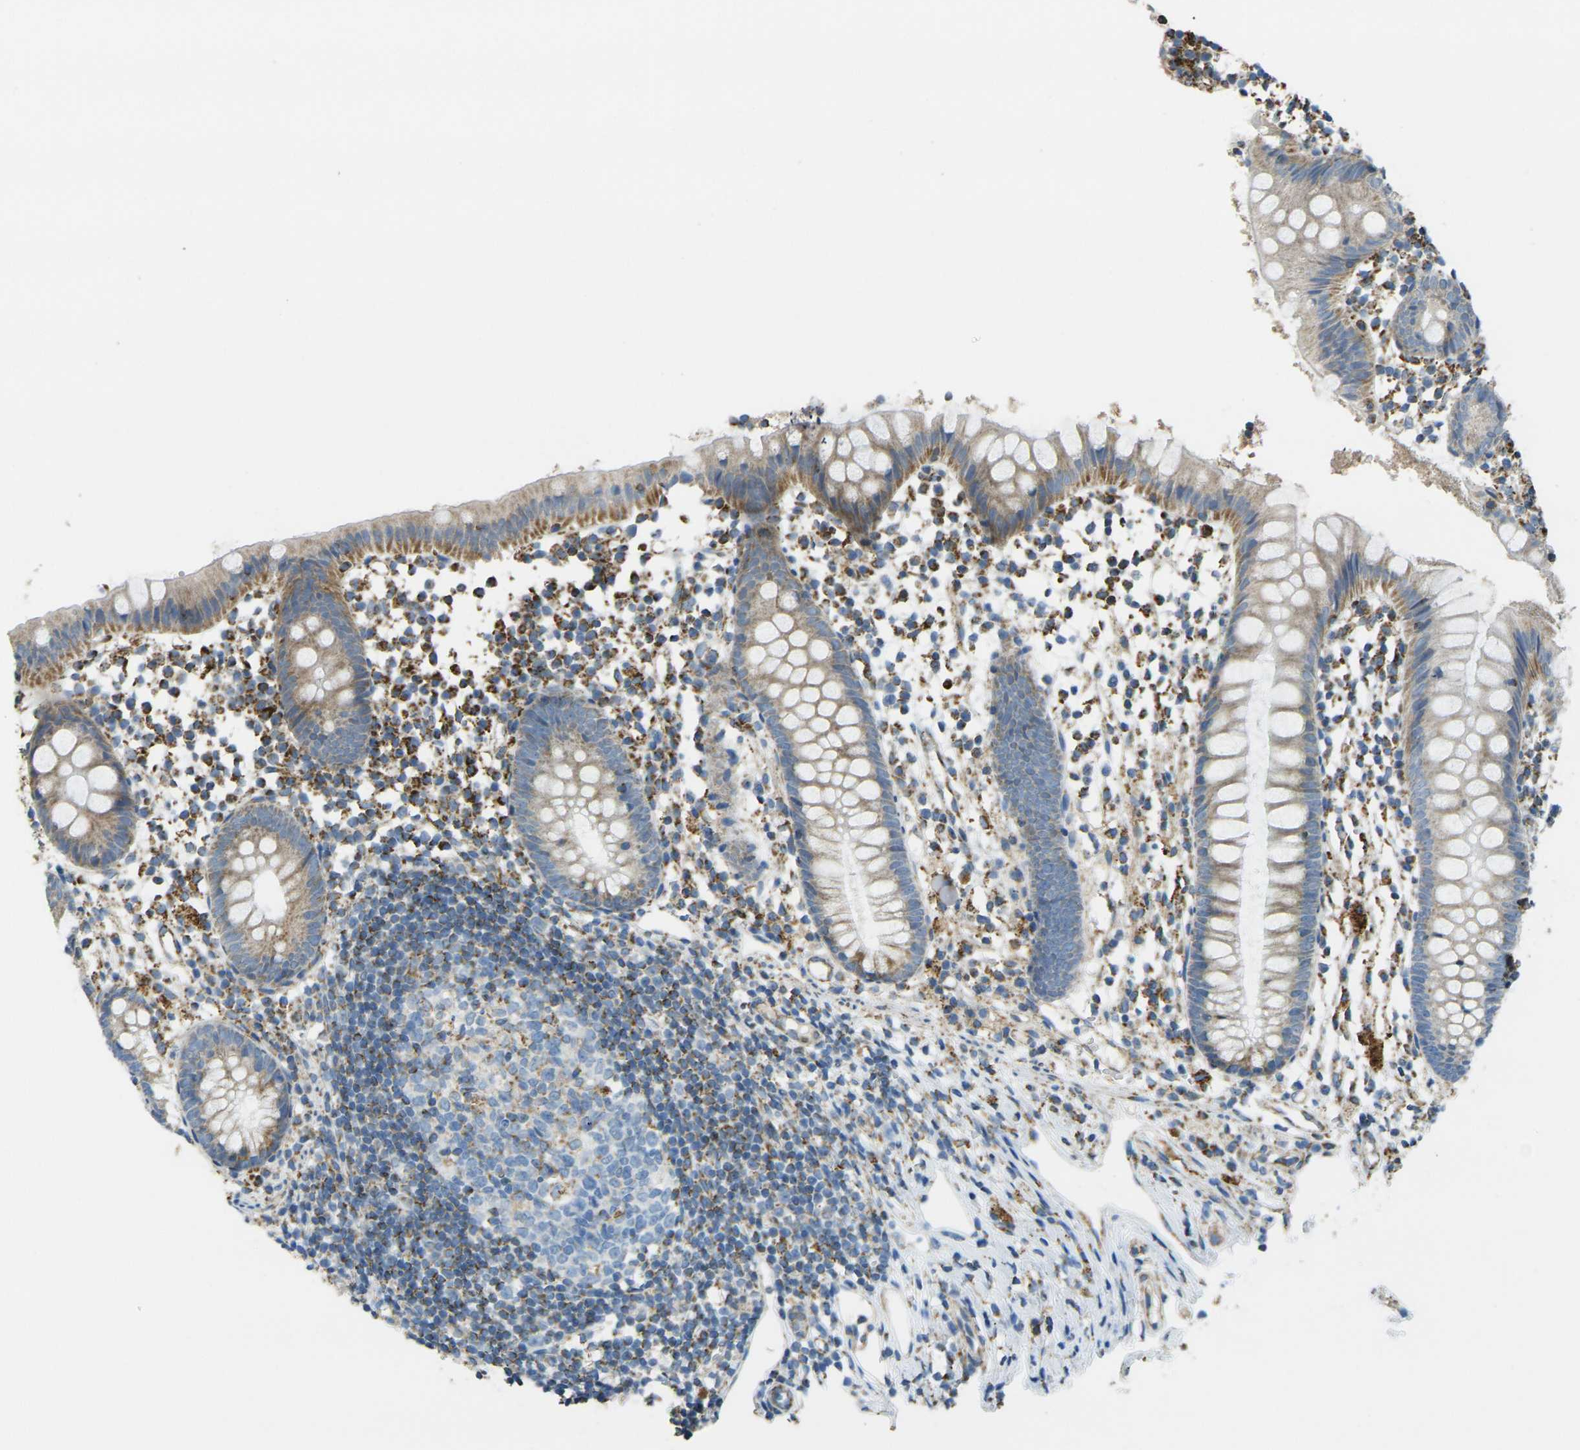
{"staining": {"intensity": "moderate", "quantity": ">75%", "location": "cytoplasmic/membranous"}, "tissue": "appendix", "cell_type": "Glandular cells", "image_type": "normal", "snomed": [{"axis": "morphology", "description": "Normal tissue, NOS"}, {"axis": "topography", "description": "Appendix"}], "caption": "Protein staining exhibits moderate cytoplasmic/membranous positivity in approximately >75% of glandular cells in normal appendix.", "gene": "CYB5R1", "patient": {"sex": "female", "age": 20}}